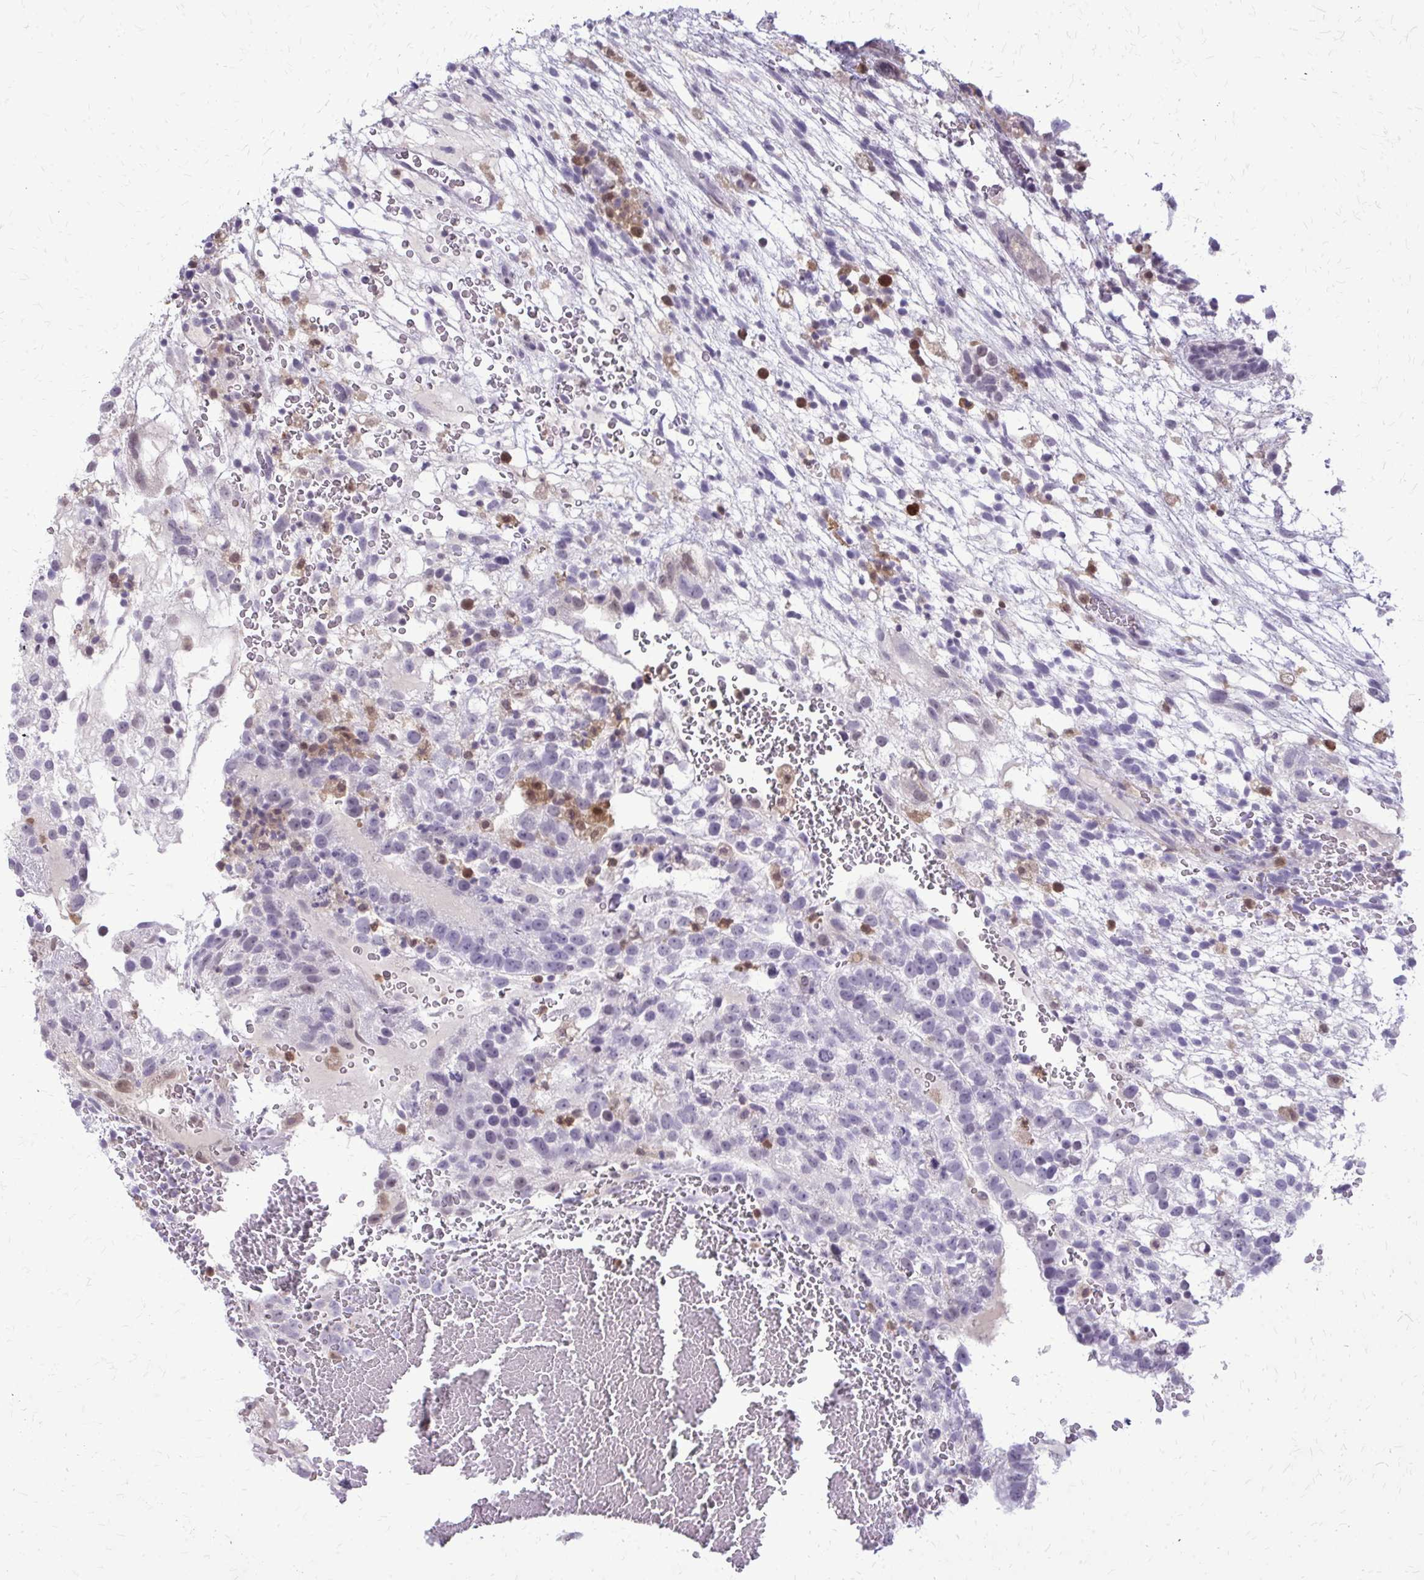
{"staining": {"intensity": "negative", "quantity": "none", "location": "none"}, "tissue": "testis cancer", "cell_type": "Tumor cells", "image_type": "cancer", "snomed": [{"axis": "morphology", "description": "Normal tissue, NOS"}, {"axis": "morphology", "description": "Carcinoma, Embryonal, NOS"}, {"axis": "topography", "description": "Testis"}], "caption": "Testis cancer was stained to show a protein in brown. There is no significant staining in tumor cells.", "gene": "GLRX", "patient": {"sex": "male", "age": 32}}